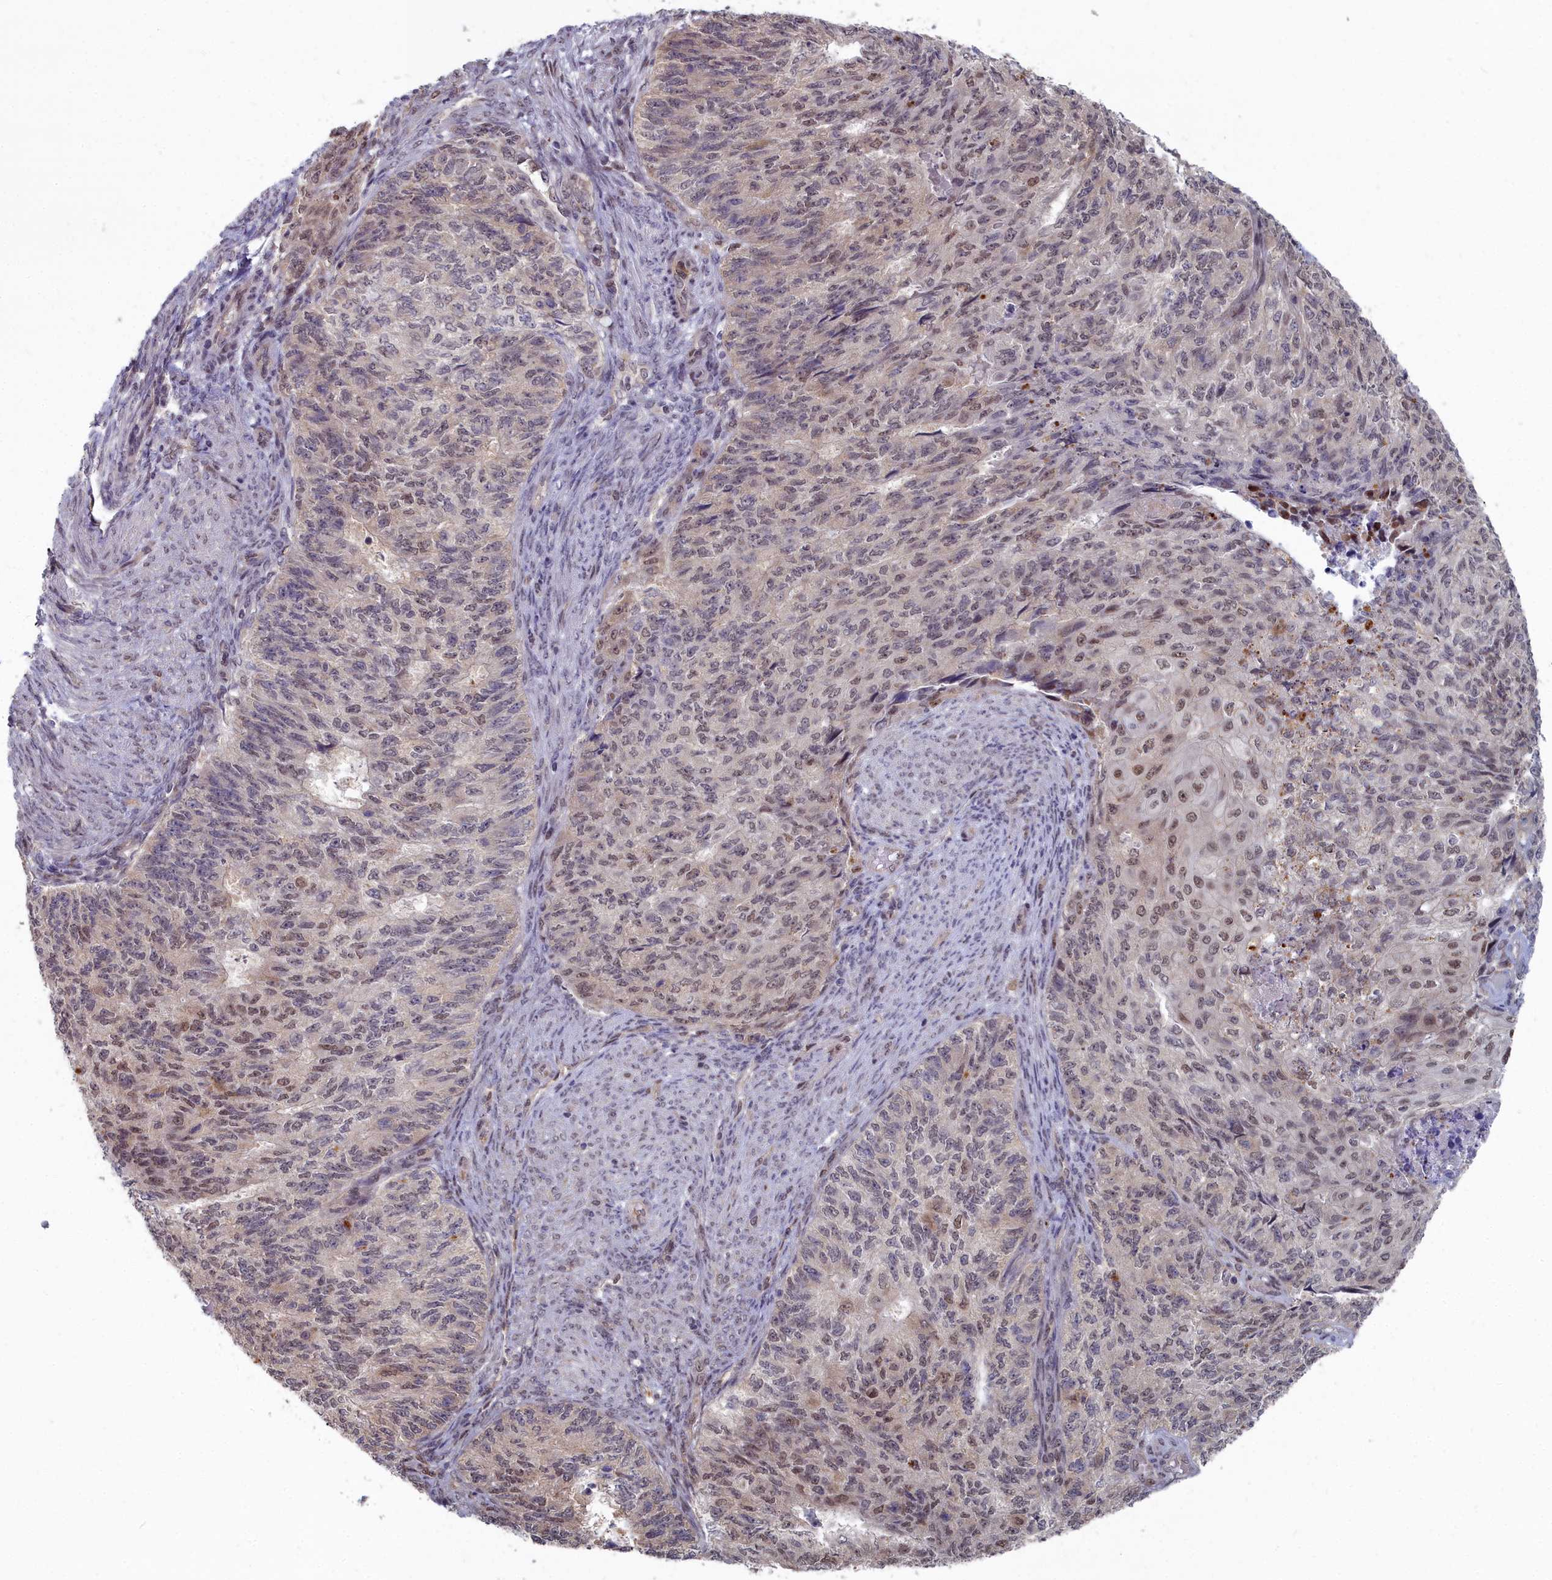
{"staining": {"intensity": "weak", "quantity": "25%-75%", "location": "nuclear"}, "tissue": "endometrial cancer", "cell_type": "Tumor cells", "image_type": "cancer", "snomed": [{"axis": "morphology", "description": "Adenocarcinoma, NOS"}, {"axis": "topography", "description": "Endometrium"}], "caption": "A brown stain shows weak nuclear expression of a protein in adenocarcinoma (endometrial) tumor cells.", "gene": "RPS27A", "patient": {"sex": "female", "age": 32}}